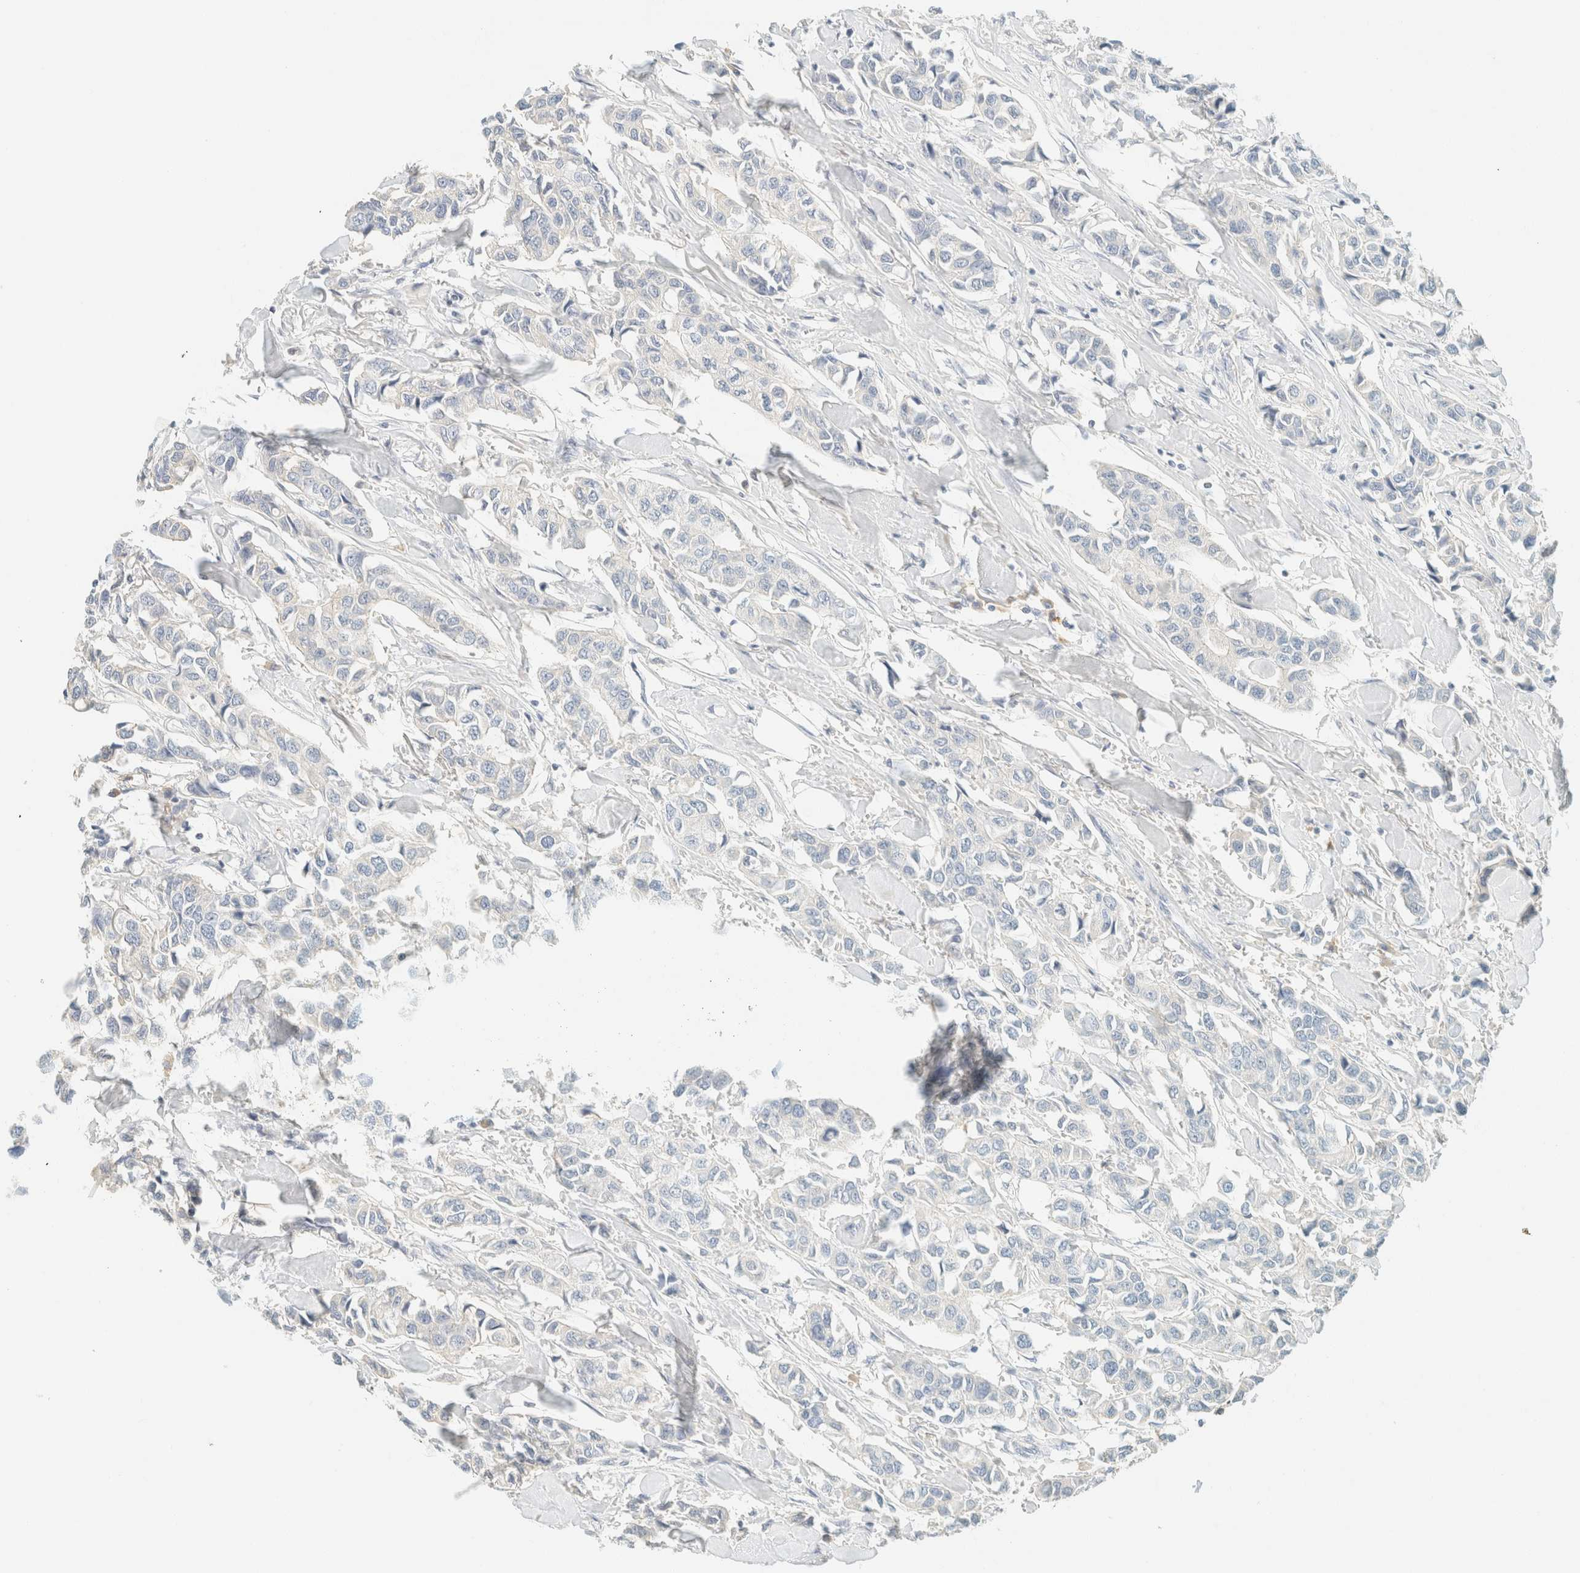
{"staining": {"intensity": "negative", "quantity": "none", "location": "none"}, "tissue": "breast cancer", "cell_type": "Tumor cells", "image_type": "cancer", "snomed": [{"axis": "morphology", "description": "Duct carcinoma"}, {"axis": "topography", "description": "Breast"}], "caption": "Tumor cells are negative for brown protein staining in infiltrating ductal carcinoma (breast).", "gene": "GPA33", "patient": {"sex": "female", "age": 80}}